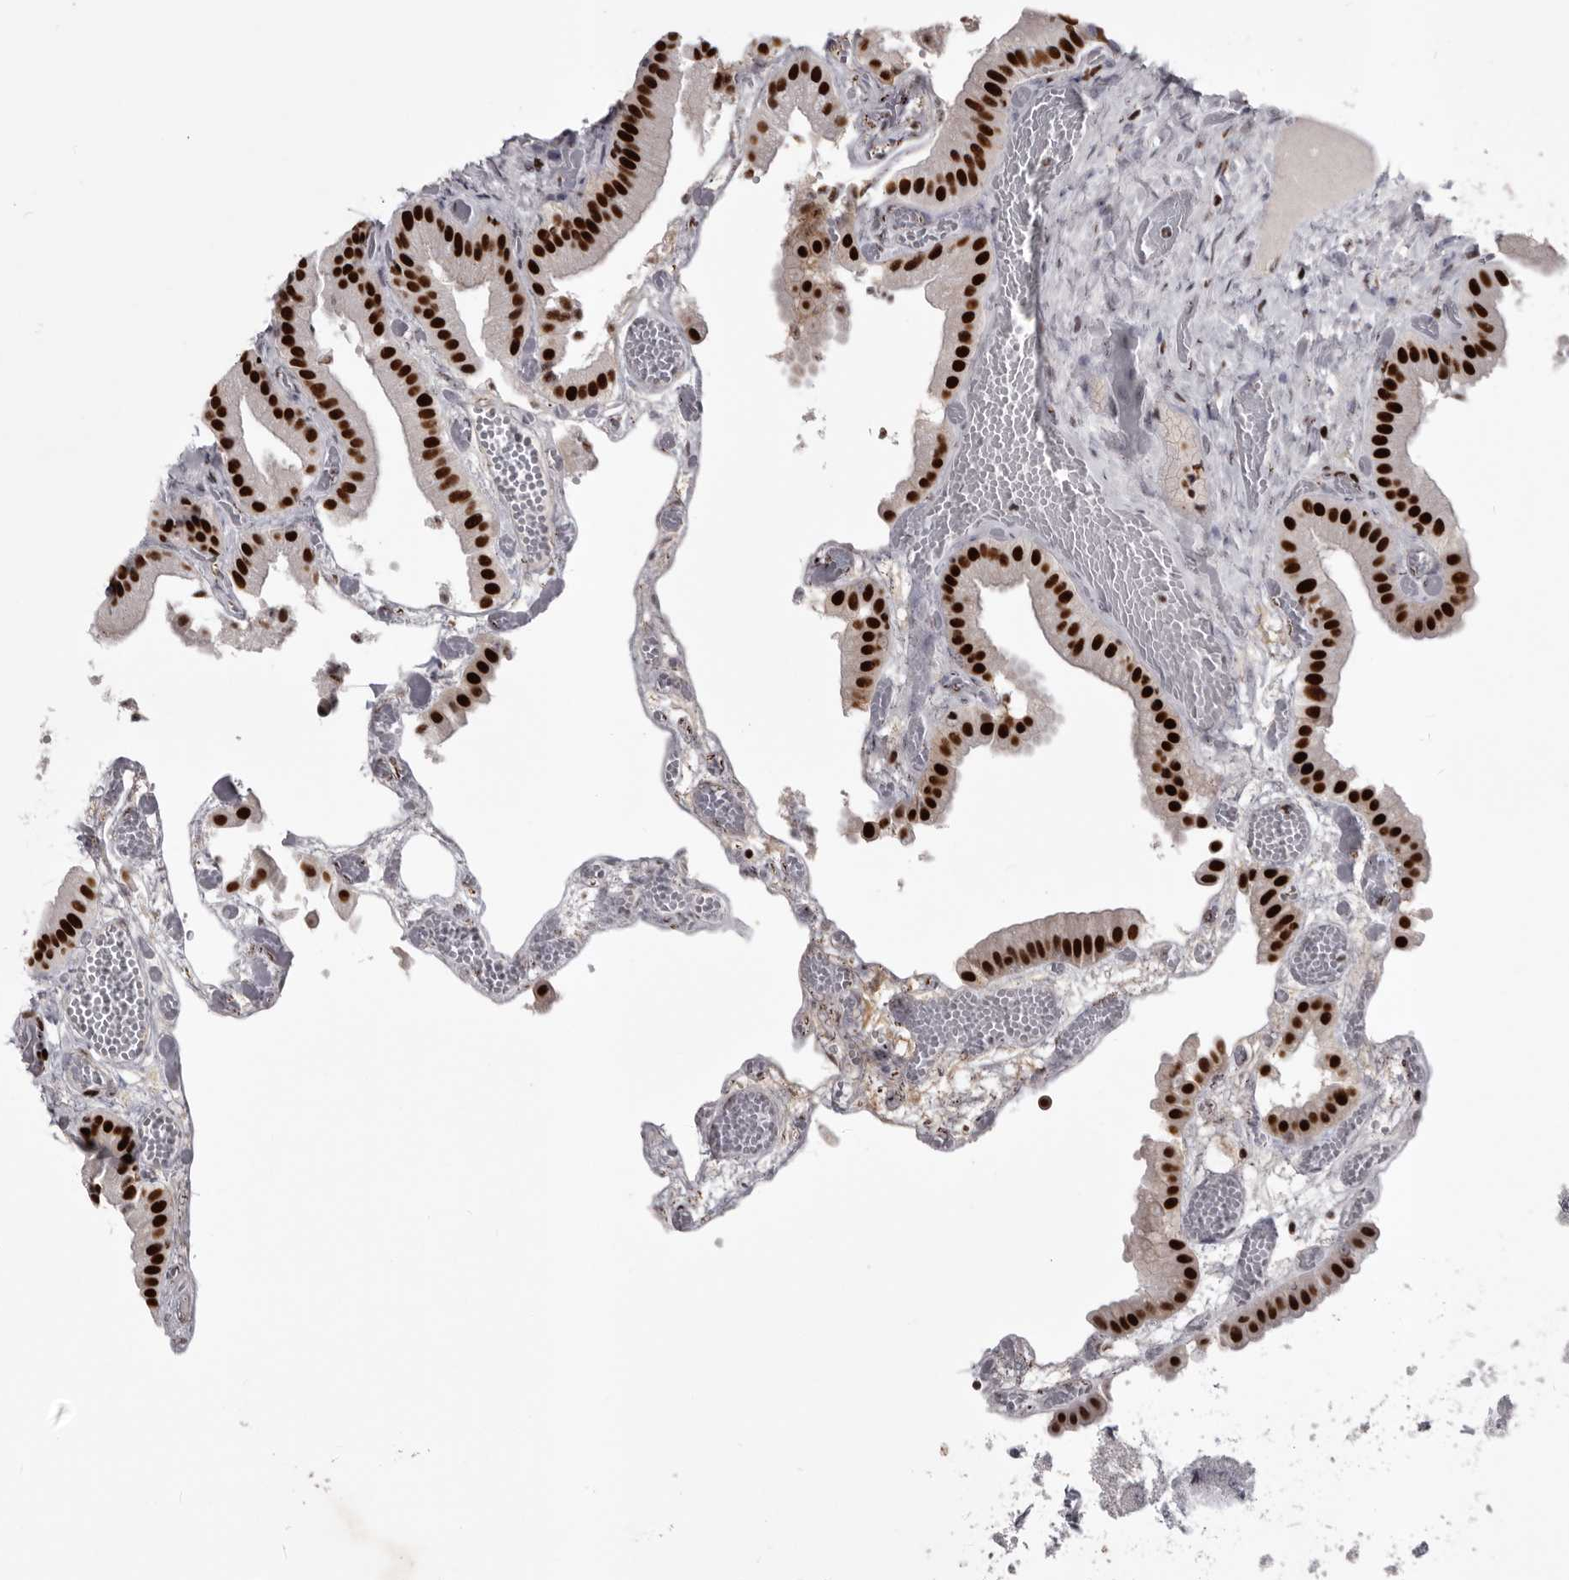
{"staining": {"intensity": "strong", "quantity": ">75%", "location": "nuclear"}, "tissue": "gallbladder", "cell_type": "Glandular cells", "image_type": "normal", "snomed": [{"axis": "morphology", "description": "Normal tissue, NOS"}, {"axis": "topography", "description": "Gallbladder"}], "caption": "Immunohistochemistry (IHC) (DAB) staining of unremarkable gallbladder demonstrates strong nuclear protein staining in approximately >75% of glandular cells. The protein is stained brown, and the nuclei are stained in blue (DAB (3,3'-diaminobenzidine) IHC with brightfield microscopy, high magnification).", "gene": "NUMA1", "patient": {"sex": "female", "age": 64}}